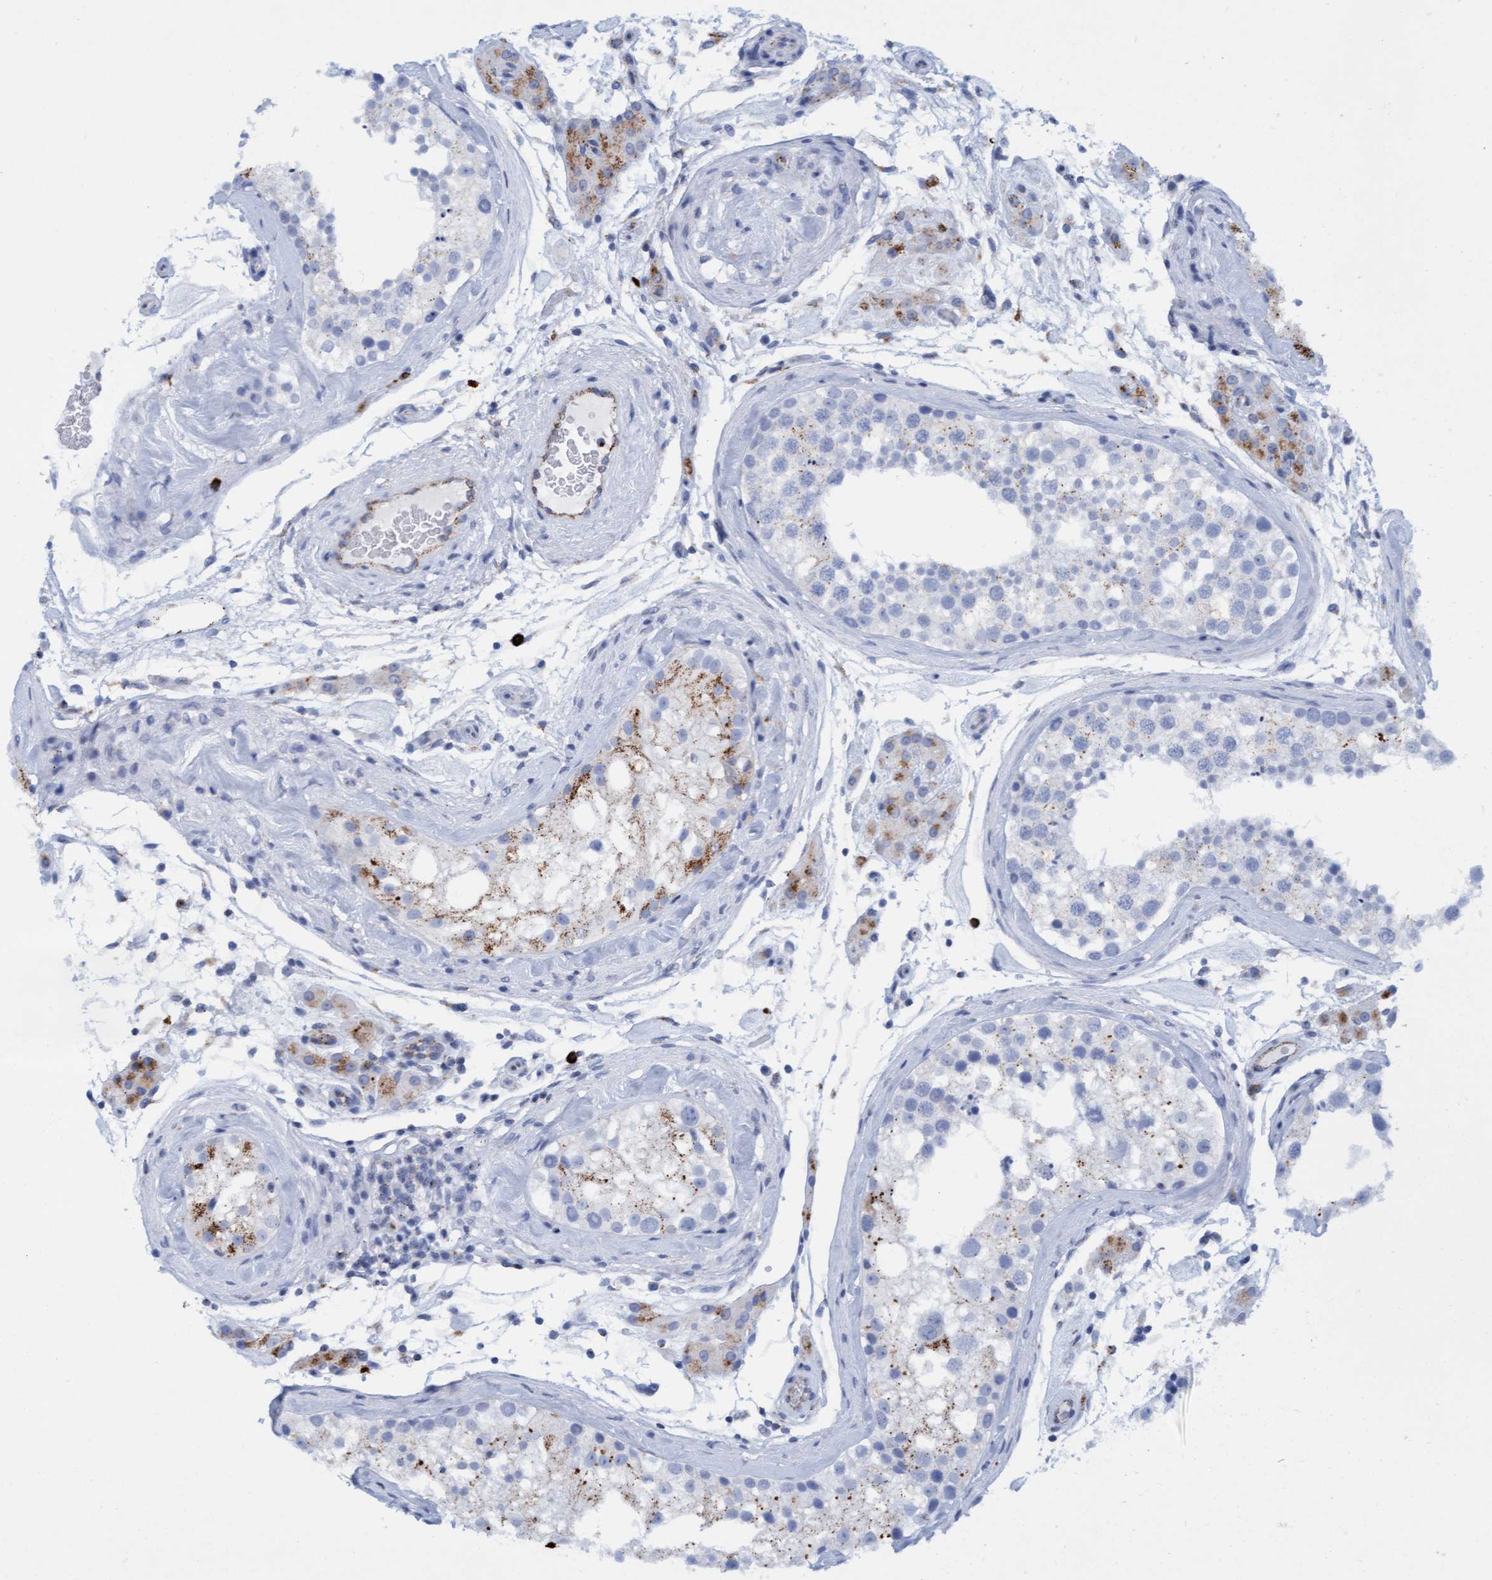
{"staining": {"intensity": "moderate", "quantity": "<25%", "location": "cytoplasmic/membranous"}, "tissue": "testis", "cell_type": "Cells in seminiferous ducts", "image_type": "normal", "snomed": [{"axis": "morphology", "description": "Normal tissue, NOS"}, {"axis": "topography", "description": "Testis"}], "caption": "Testis stained with IHC reveals moderate cytoplasmic/membranous staining in about <25% of cells in seminiferous ducts.", "gene": "SGSH", "patient": {"sex": "male", "age": 46}}